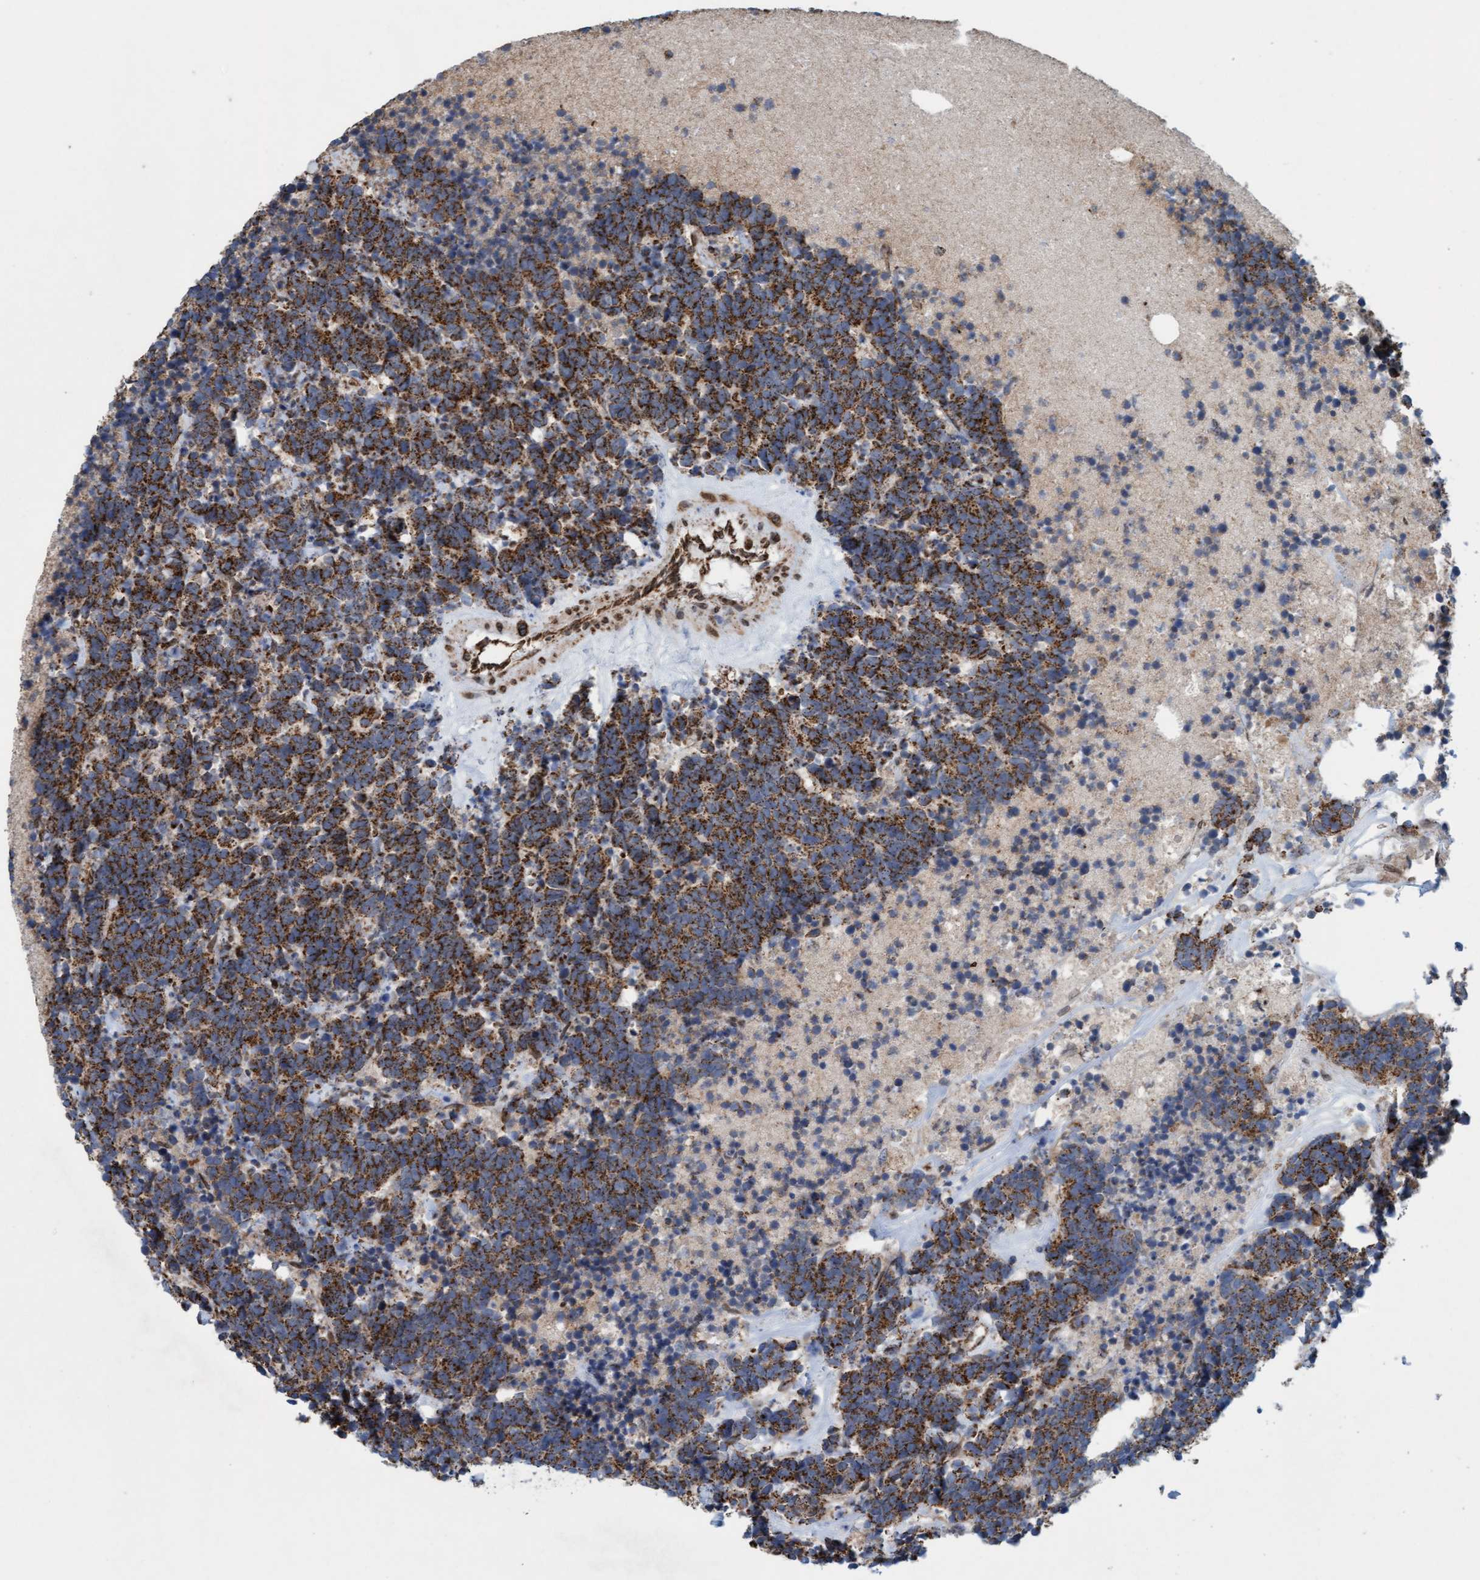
{"staining": {"intensity": "strong", "quantity": ">75%", "location": "cytoplasmic/membranous"}, "tissue": "carcinoid", "cell_type": "Tumor cells", "image_type": "cancer", "snomed": [{"axis": "morphology", "description": "Carcinoma, NOS"}, {"axis": "morphology", "description": "Carcinoid, malignant, NOS"}, {"axis": "topography", "description": "Urinary bladder"}], "caption": "Carcinoid stained with a brown dye exhibits strong cytoplasmic/membranous positive staining in approximately >75% of tumor cells.", "gene": "MRPS23", "patient": {"sex": "male", "age": 57}}